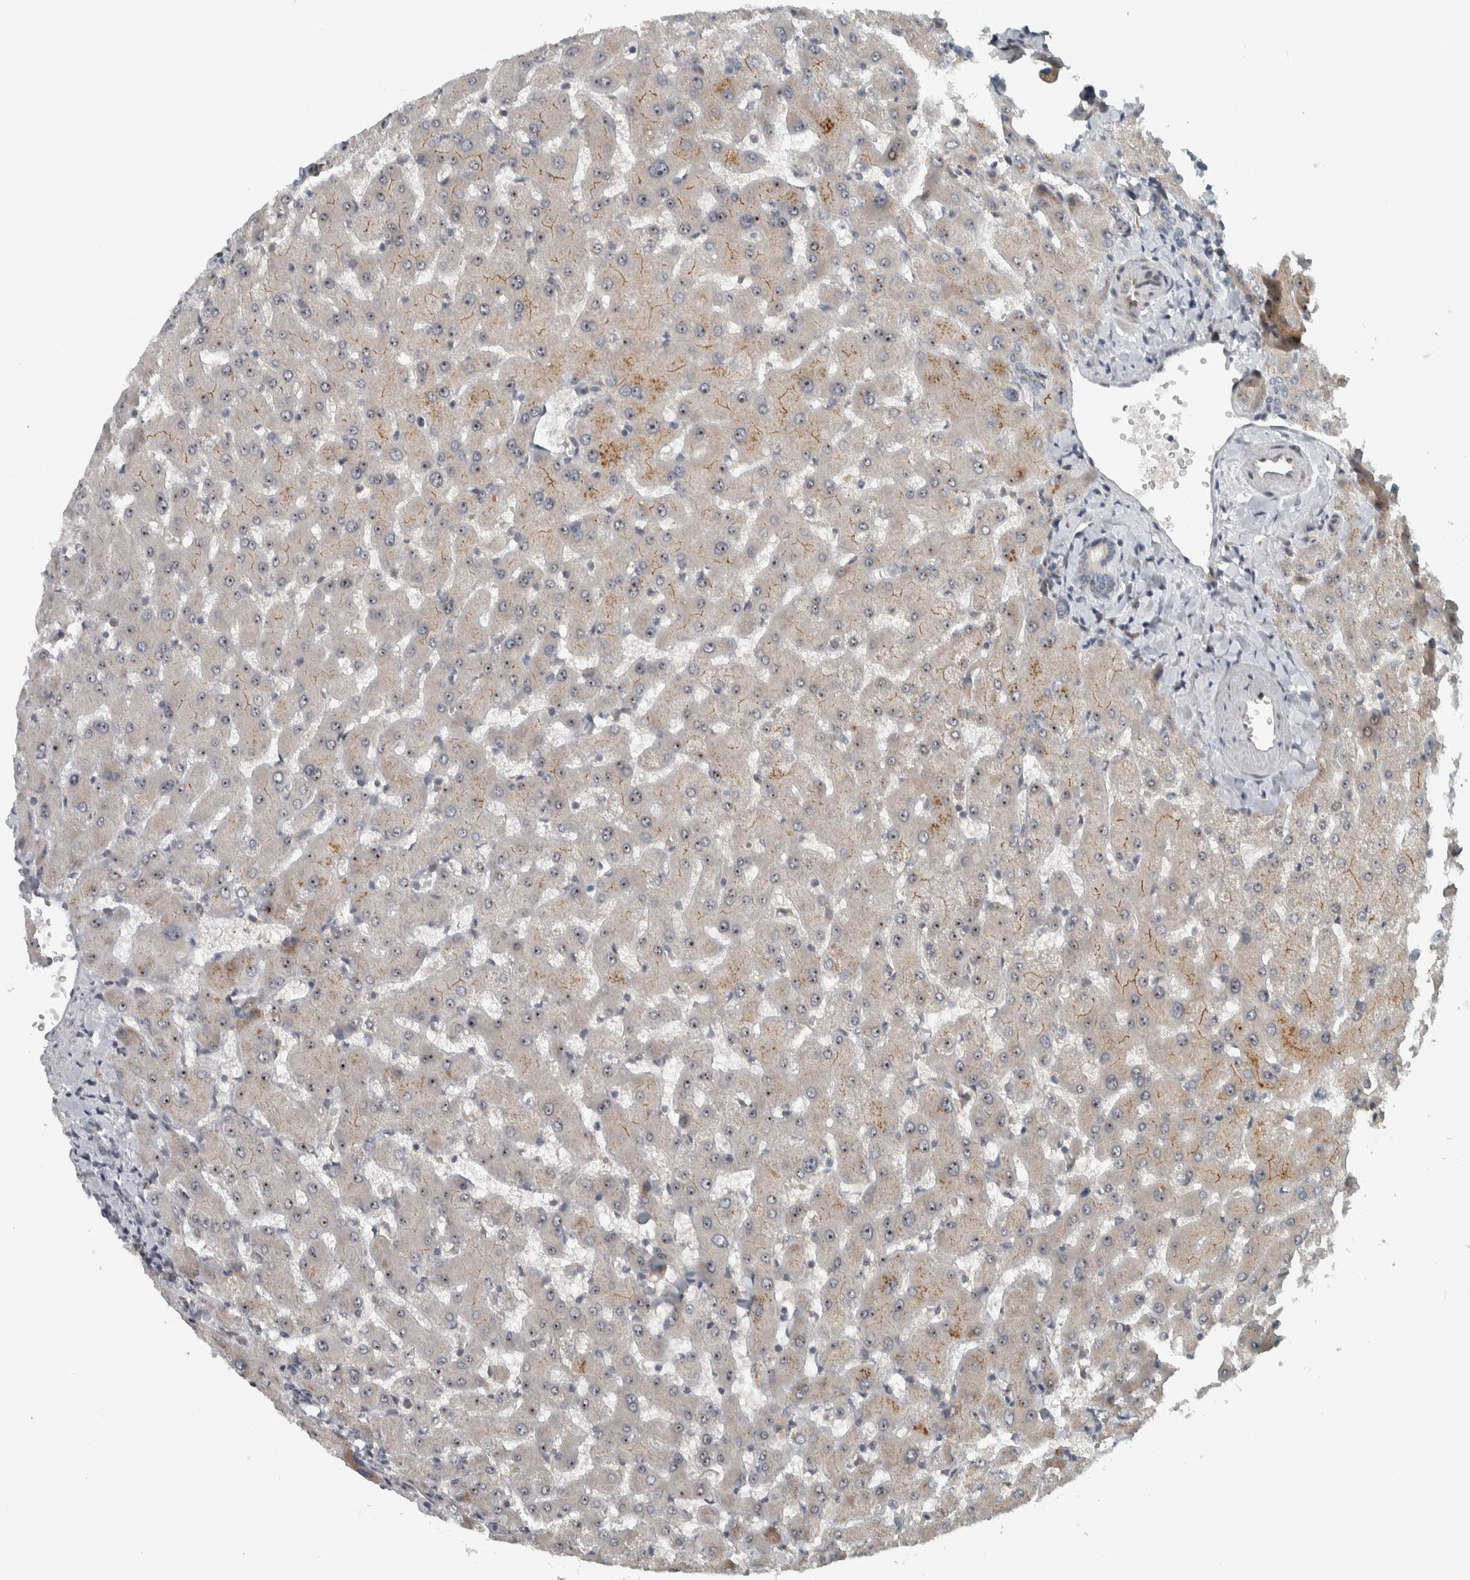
{"staining": {"intensity": "negative", "quantity": "none", "location": "none"}, "tissue": "liver", "cell_type": "Cholangiocytes", "image_type": "normal", "snomed": [{"axis": "morphology", "description": "Normal tissue, NOS"}, {"axis": "topography", "description": "Liver"}], "caption": "Immunohistochemistry of normal liver reveals no expression in cholangiocytes.", "gene": "XPO5", "patient": {"sex": "female", "age": 63}}